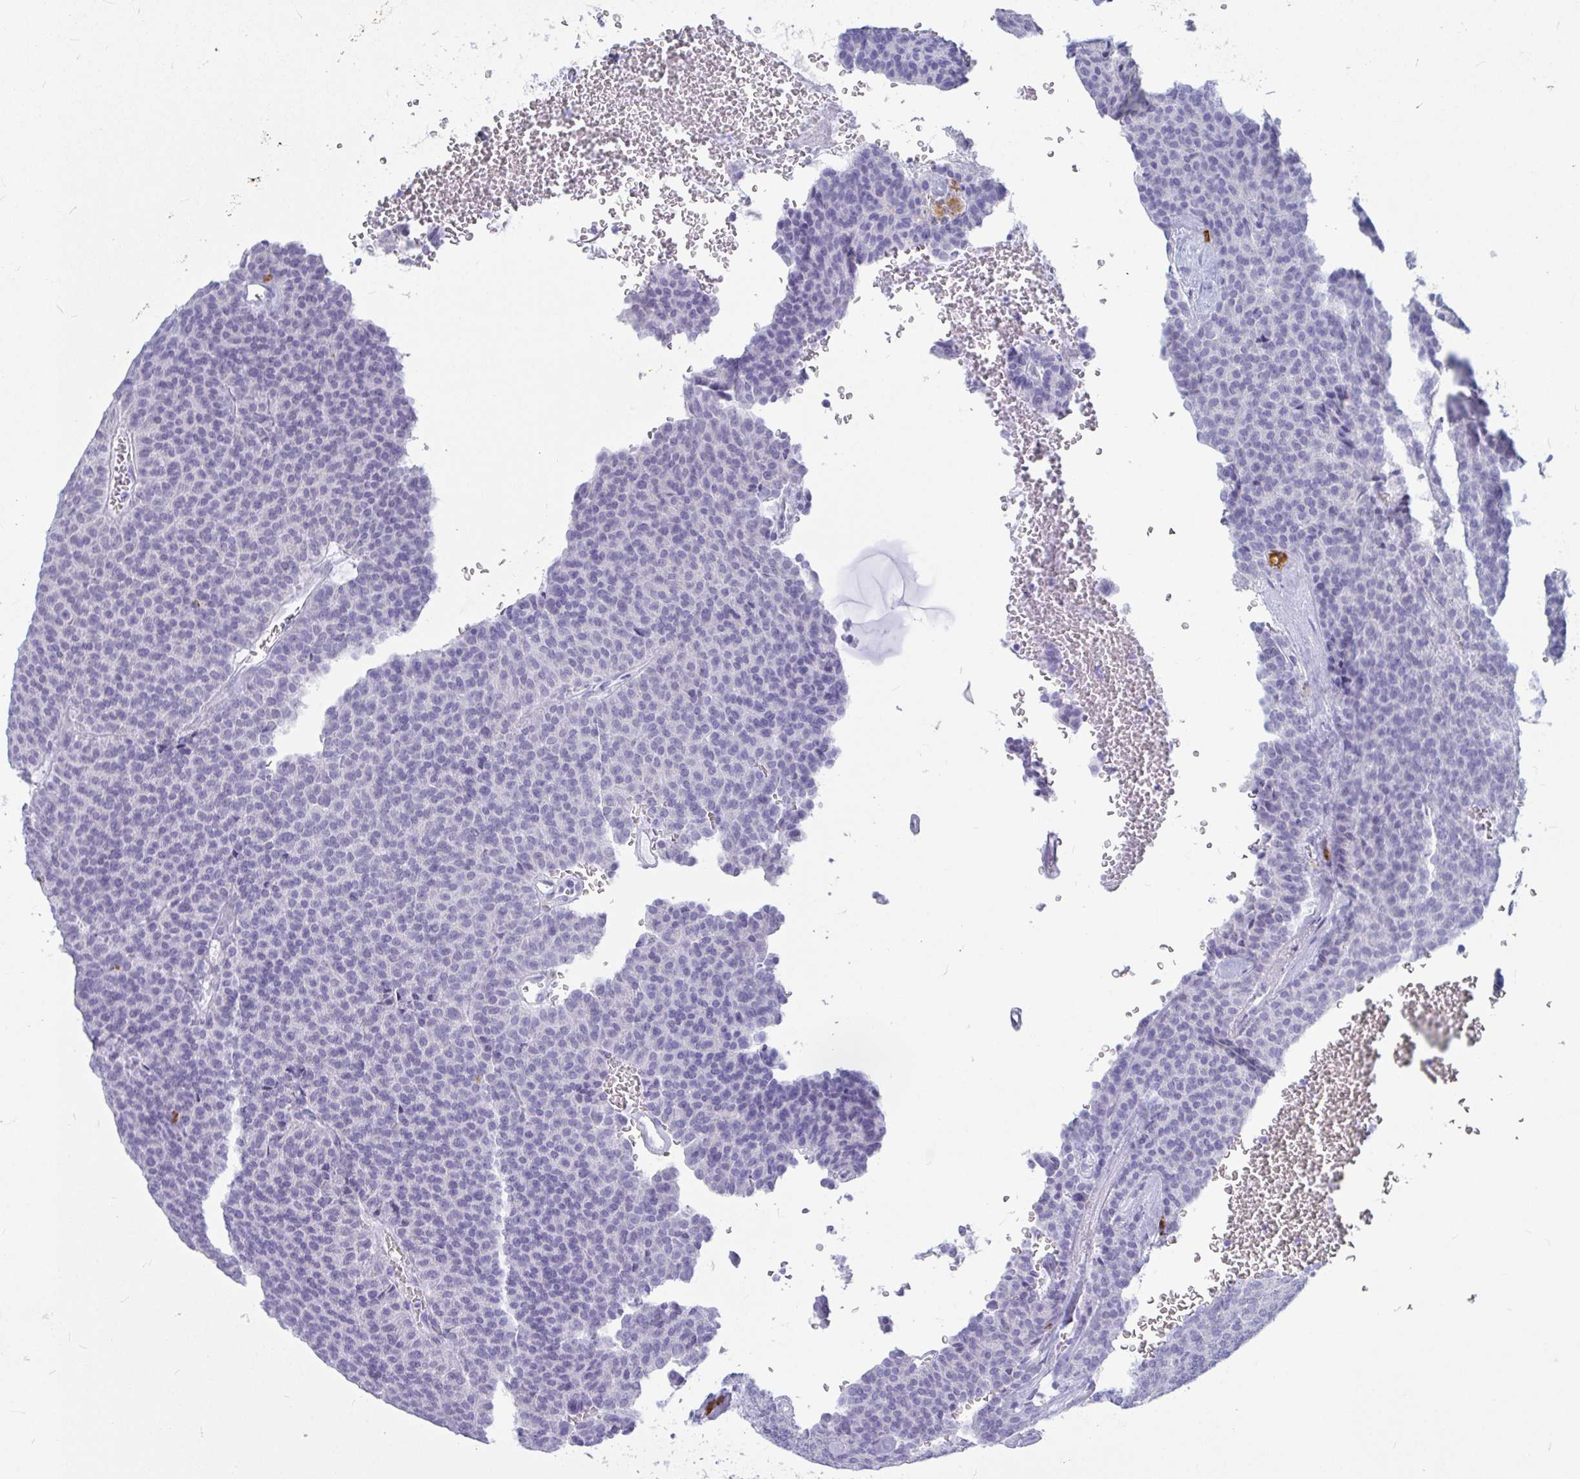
{"staining": {"intensity": "negative", "quantity": "none", "location": "none"}, "tissue": "carcinoid", "cell_type": "Tumor cells", "image_type": "cancer", "snomed": [{"axis": "morphology", "description": "Carcinoid, malignant, NOS"}, {"axis": "topography", "description": "Lung"}], "caption": "IHC image of neoplastic tissue: human malignant carcinoid stained with DAB shows no significant protein staining in tumor cells.", "gene": "OR5J2", "patient": {"sex": "male", "age": 61}}